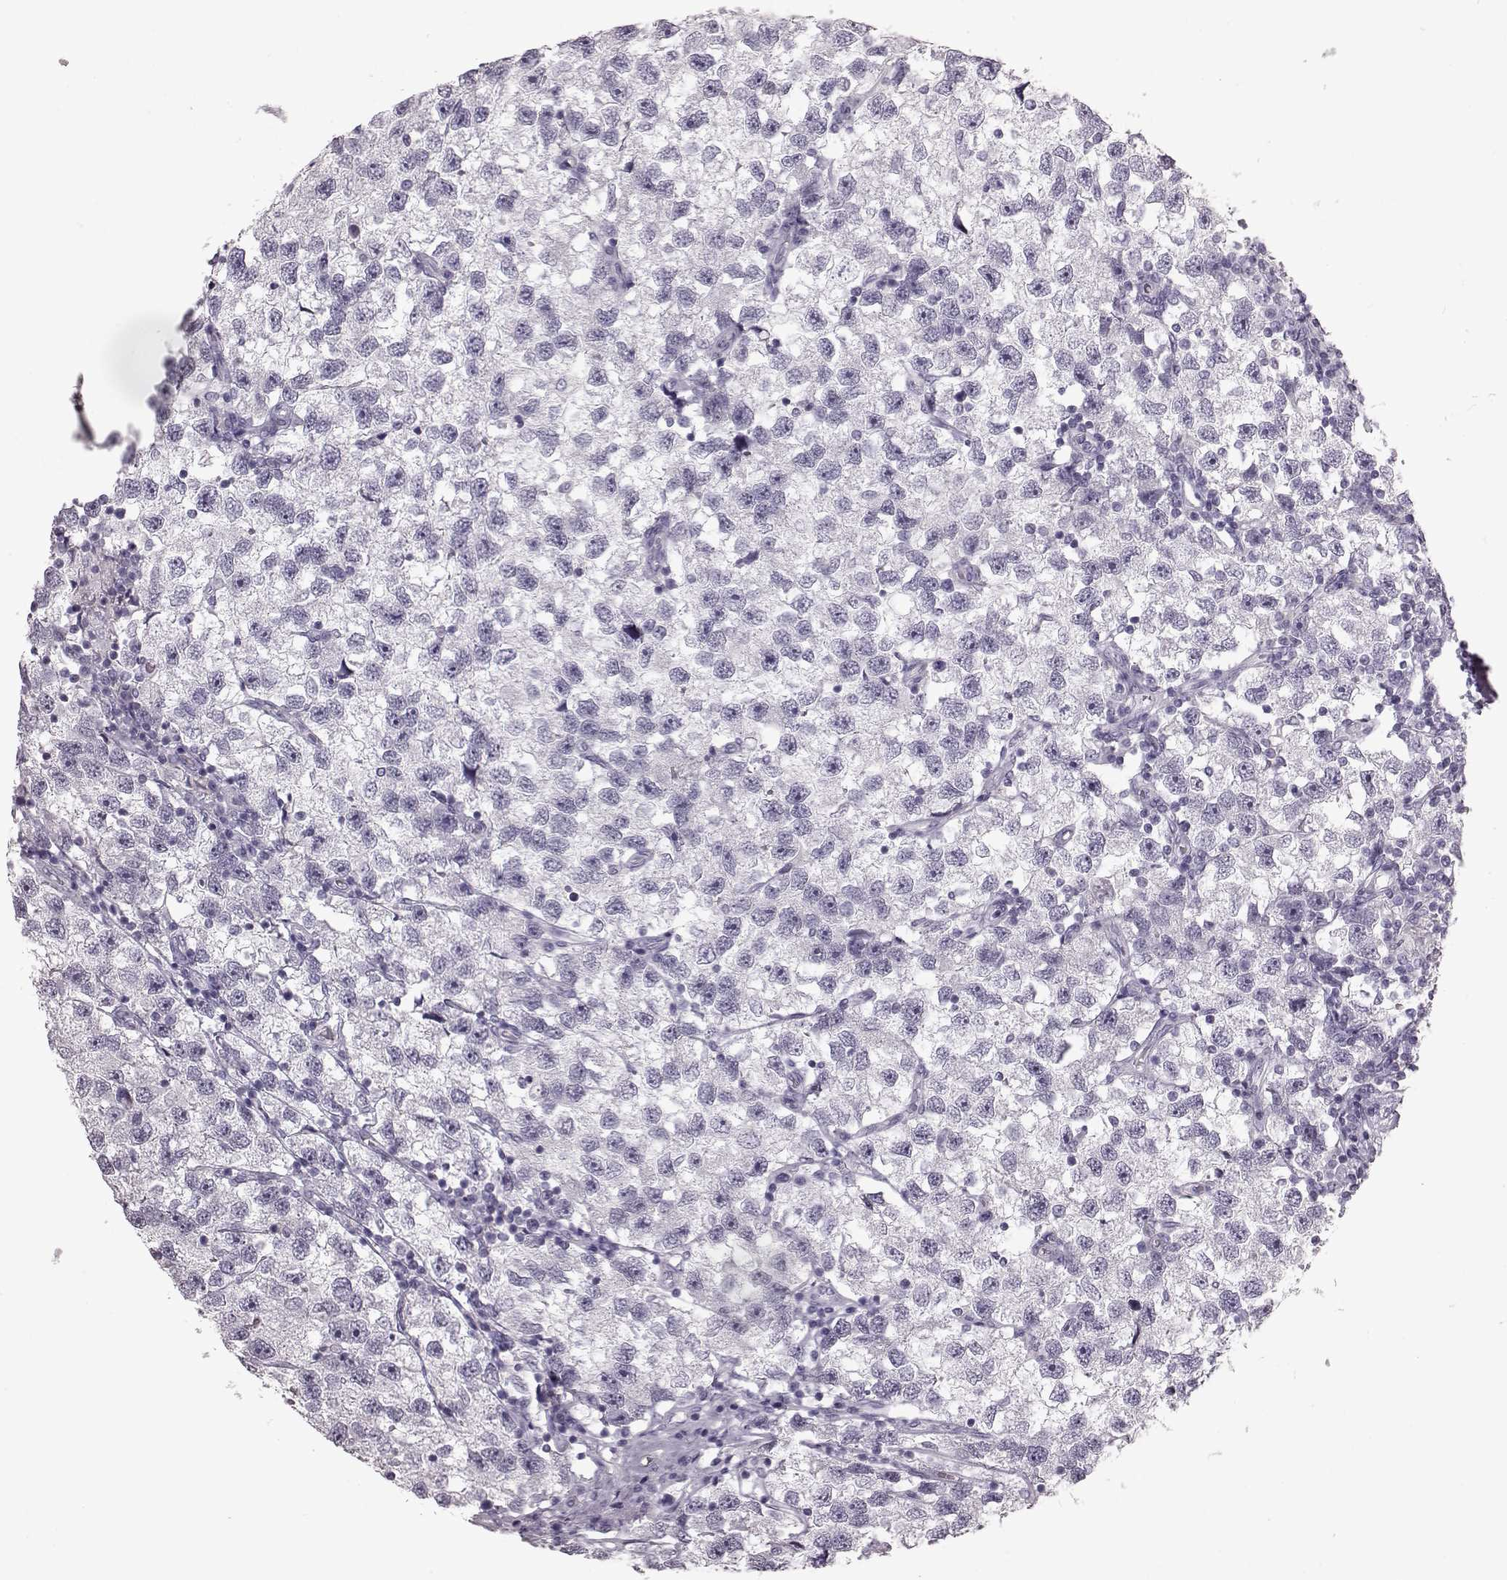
{"staining": {"intensity": "negative", "quantity": "none", "location": "none"}, "tissue": "testis cancer", "cell_type": "Tumor cells", "image_type": "cancer", "snomed": [{"axis": "morphology", "description": "Seminoma, NOS"}, {"axis": "topography", "description": "Testis"}], "caption": "This micrograph is of seminoma (testis) stained with IHC to label a protein in brown with the nuclei are counter-stained blue. There is no expression in tumor cells.", "gene": "CRYBA2", "patient": {"sex": "male", "age": 26}}